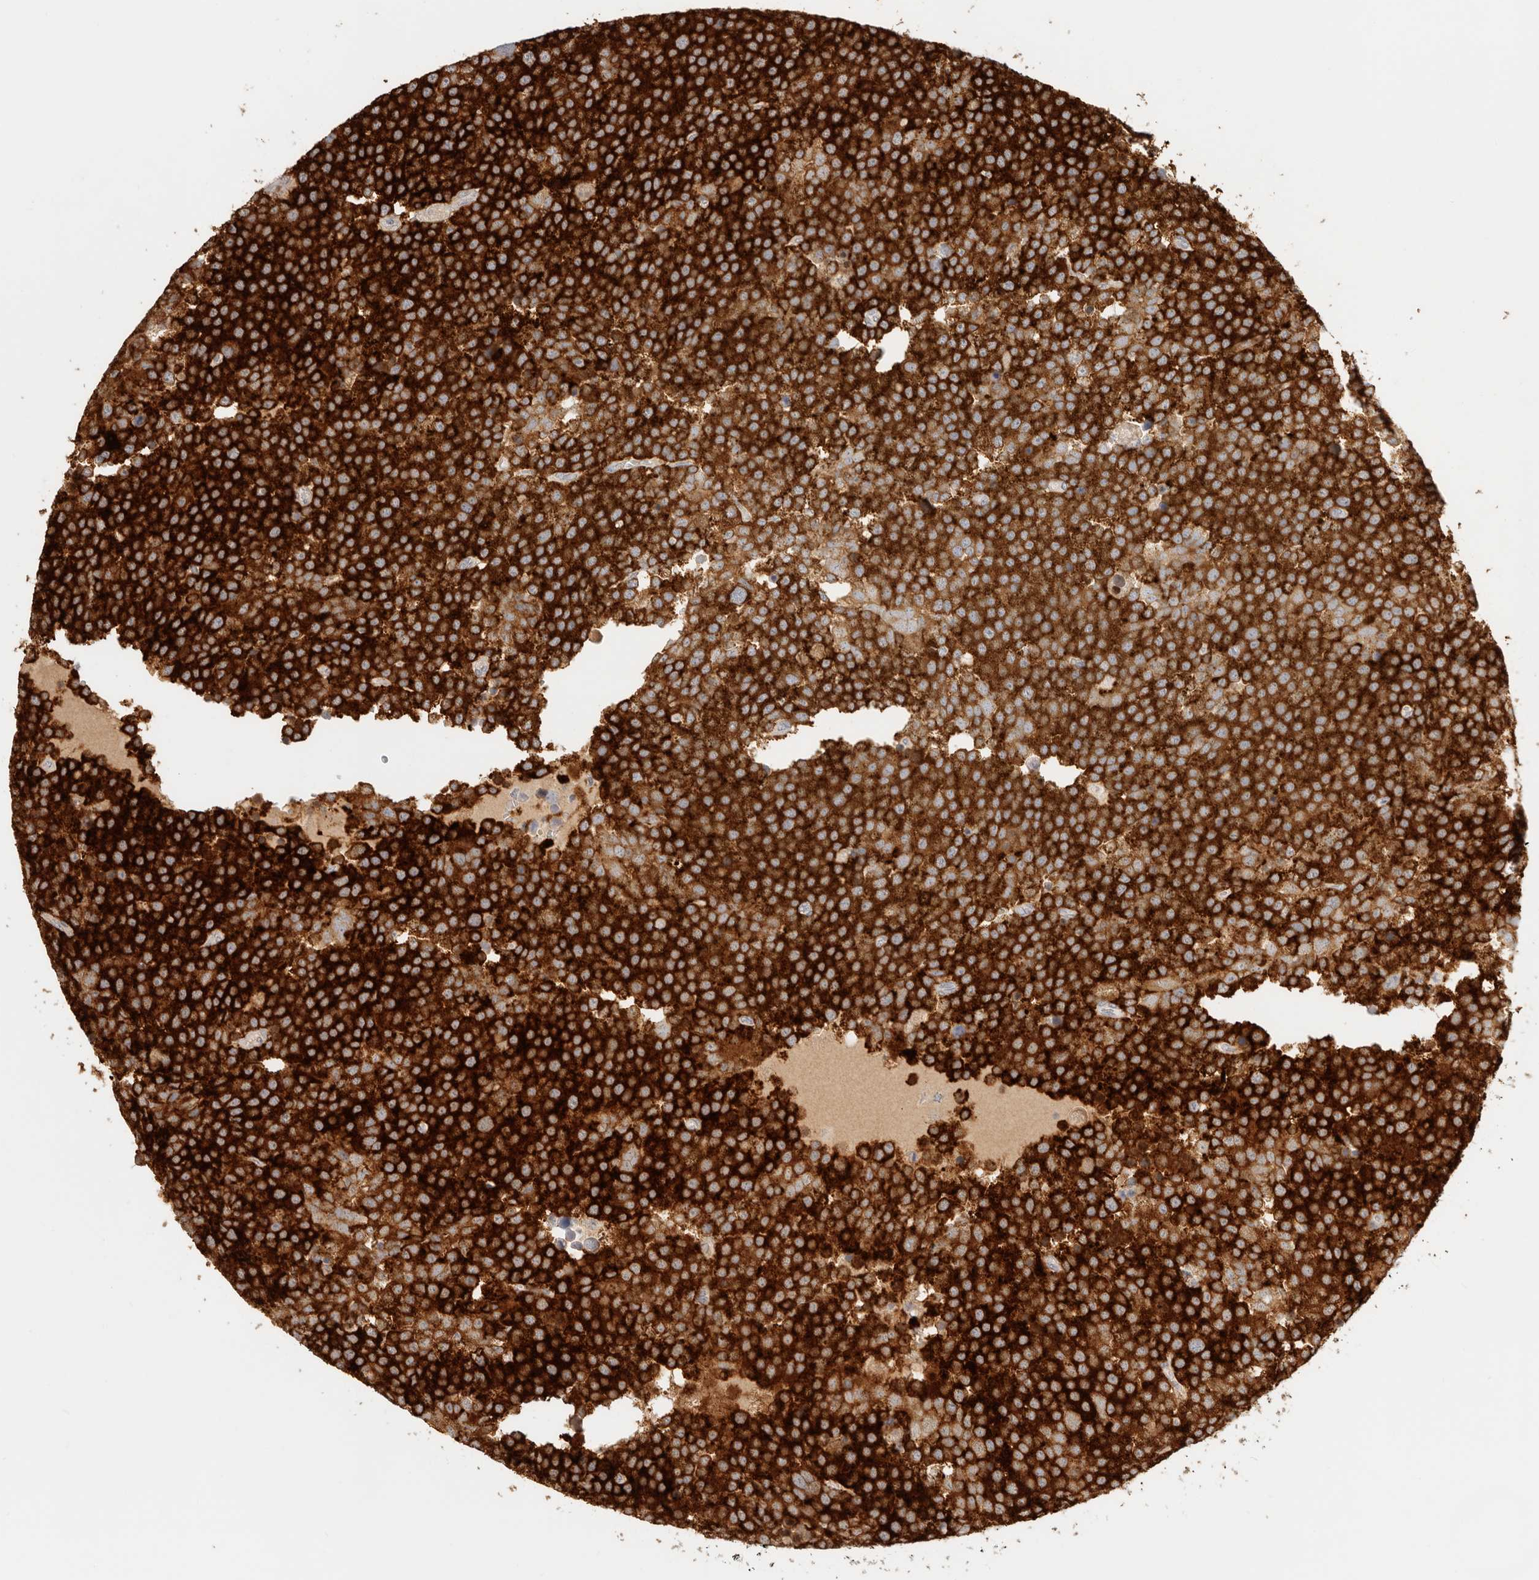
{"staining": {"intensity": "strong", "quantity": ">75%", "location": "cytoplasmic/membranous"}, "tissue": "testis cancer", "cell_type": "Tumor cells", "image_type": "cancer", "snomed": [{"axis": "morphology", "description": "Seminoma, NOS"}, {"axis": "topography", "description": "Testis"}], "caption": "Tumor cells show strong cytoplasmic/membranous expression in about >75% of cells in testis cancer. The protein of interest is stained brown, and the nuclei are stained in blue (DAB (3,3'-diaminobenzidine) IHC with brightfield microscopy, high magnification).", "gene": "PABPC4", "patient": {"sex": "male", "age": 71}}